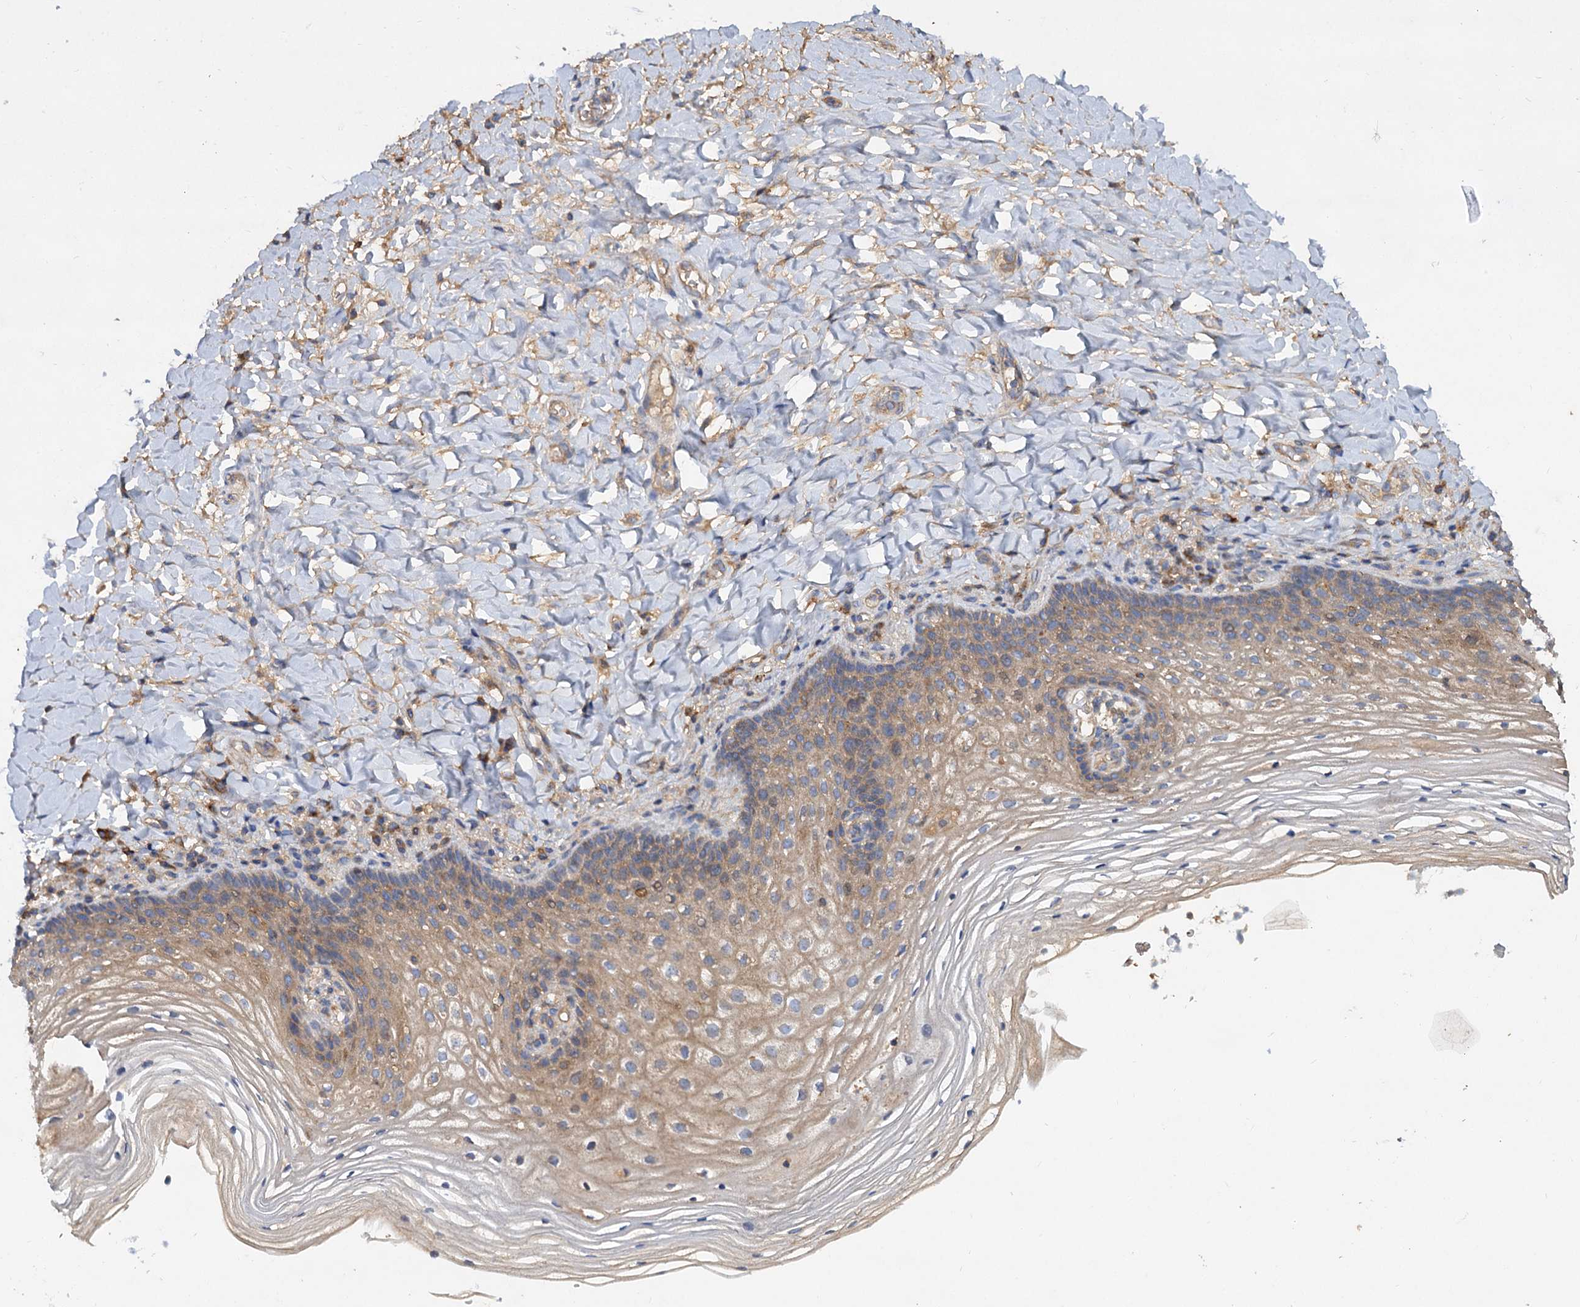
{"staining": {"intensity": "moderate", "quantity": "25%-75%", "location": "cytoplasmic/membranous"}, "tissue": "vagina", "cell_type": "Squamous epithelial cells", "image_type": "normal", "snomed": [{"axis": "morphology", "description": "Normal tissue, NOS"}, {"axis": "topography", "description": "Vagina"}], "caption": "An immunohistochemistry (IHC) micrograph of benign tissue is shown. Protein staining in brown highlights moderate cytoplasmic/membranous positivity in vagina within squamous epithelial cells.", "gene": "ALKBH7", "patient": {"sex": "female", "age": 60}}